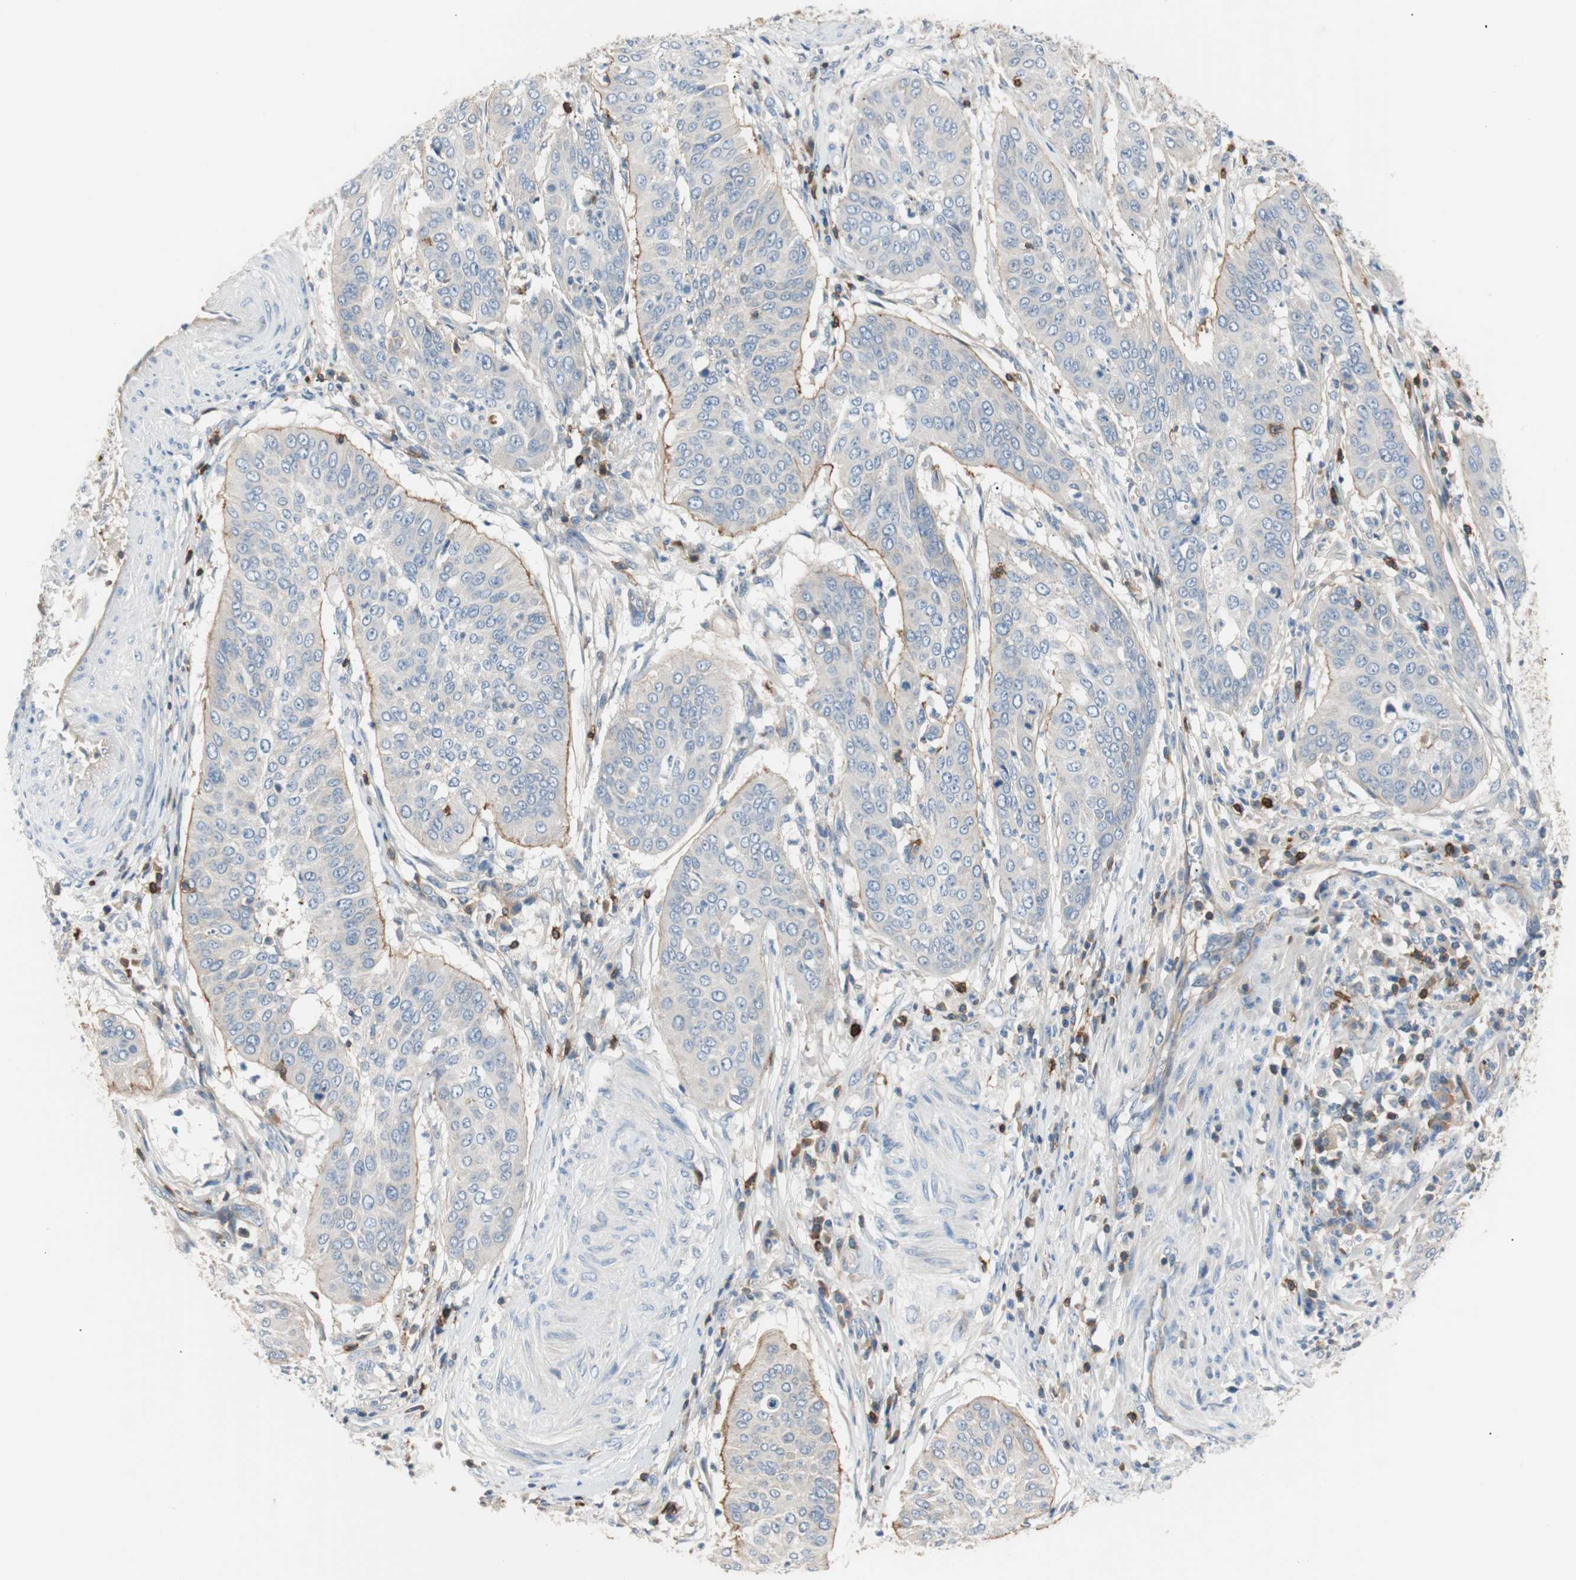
{"staining": {"intensity": "moderate", "quantity": "<25%", "location": "cytoplasmic/membranous"}, "tissue": "cervical cancer", "cell_type": "Tumor cells", "image_type": "cancer", "snomed": [{"axis": "morphology", "description": "Normal tissue, NOS"}, {"axis": "morphology", "description": "Squamous cell carcinoma, NOS"}, {"axis": "topography", "description": "Cervix"}], "caption": "Protein expression analysis of human cervical cancer reveals moderate cytoplasmic/membranous staining in about <25% of tumor cells.", "gene": "TNFRSF18", "patient": {"sex": "female", "age": 39}}